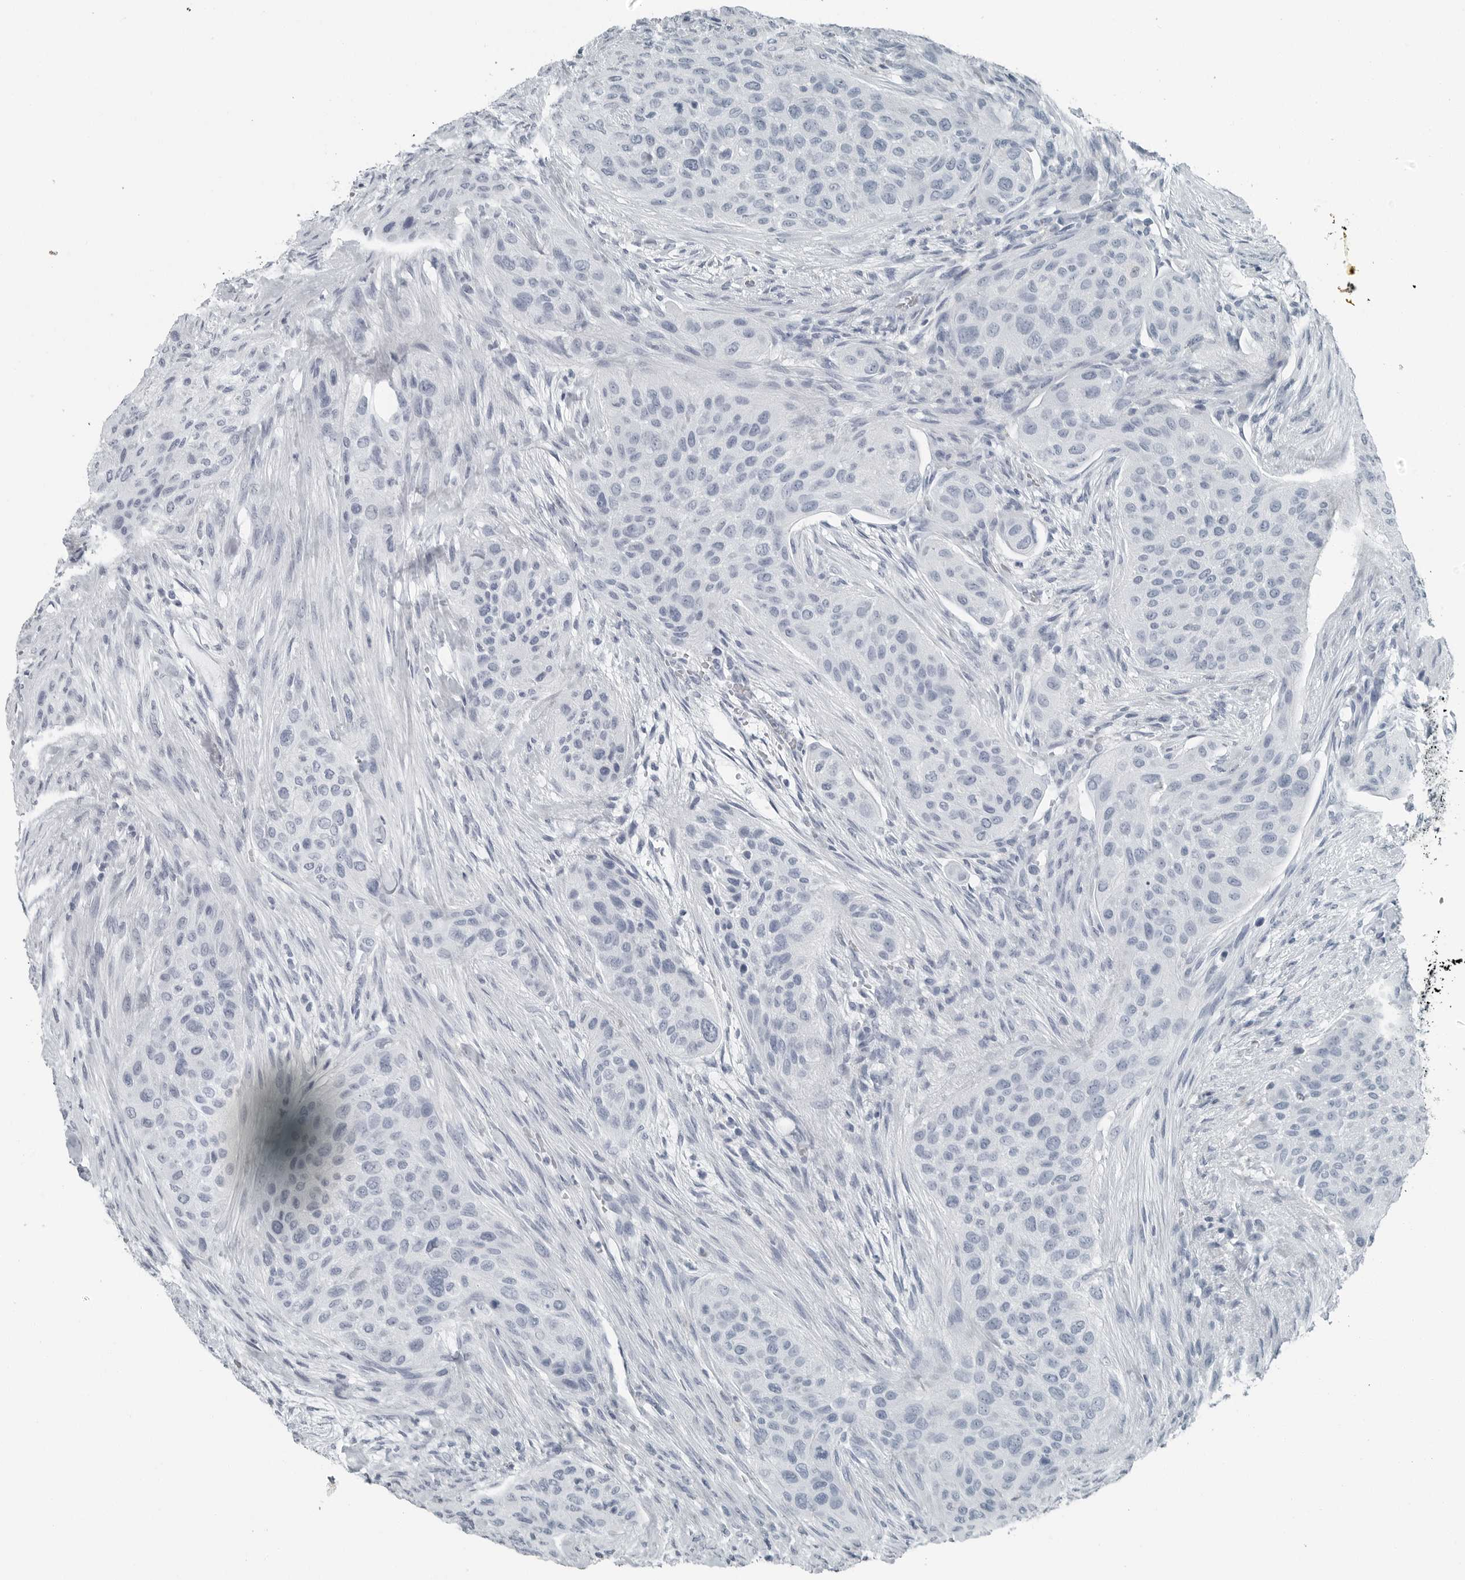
{"staining": {"intensity": "negative", "quantity": "none", "location": "none"}, "tissue": "urothelial cancer", "cell_type": "Tumor cells", "image_type": "cancer", "snomed": [{"axis": "morphology", "description": "Urothelial carcinoma, High grade"}, {"axis": "topography", "description": "Urinary bladder"}], "caption": "Image shows no significant protein positivity in tumor cells of urothelial carcinoma (high-grade).", "gene": "FABP6", "patient": {"sex": "male", "age": 35}}